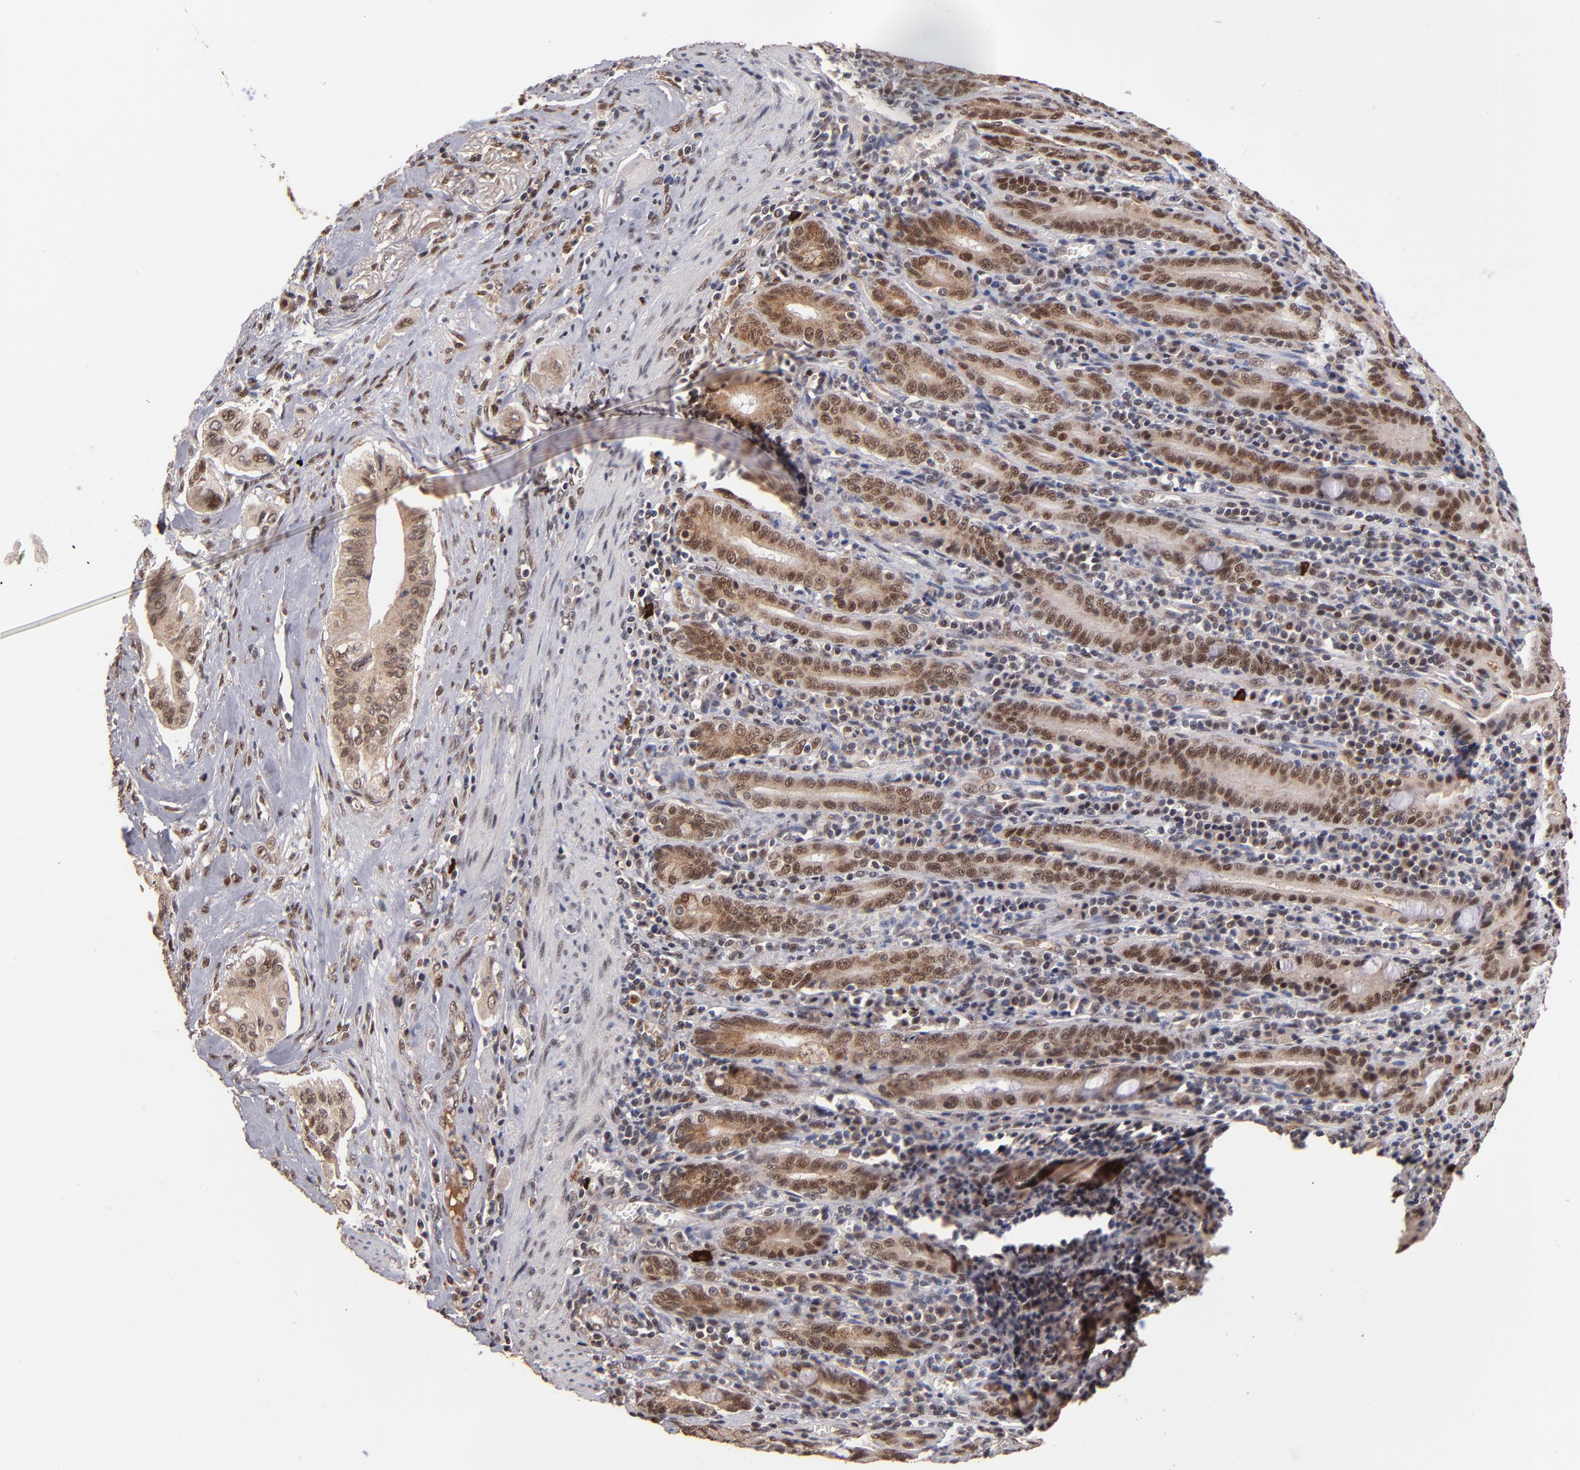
{"staining": {"intensity": "moderate", "quantity": ">75%", "location": "cytoplasmic/membranous,nuclear"}, "tissue": "pancreatic cancer", "cell_type": "Tumor cells", "image_type": "cancer", "snomed": [{"axis": "morphology", "description": "Adenocarcinoma, NOS"}, {"axis": "topography", "description": "Pancreas"}], "caption": "Protein analysis of adenocarcinoma (pancreatic) tissue shows moderate cytoplasmic/membranous and nuclear staining in approximately >75% of tumor cells.", "gene": "EAPP", "patient": {"sex": "male", "age": 77}}